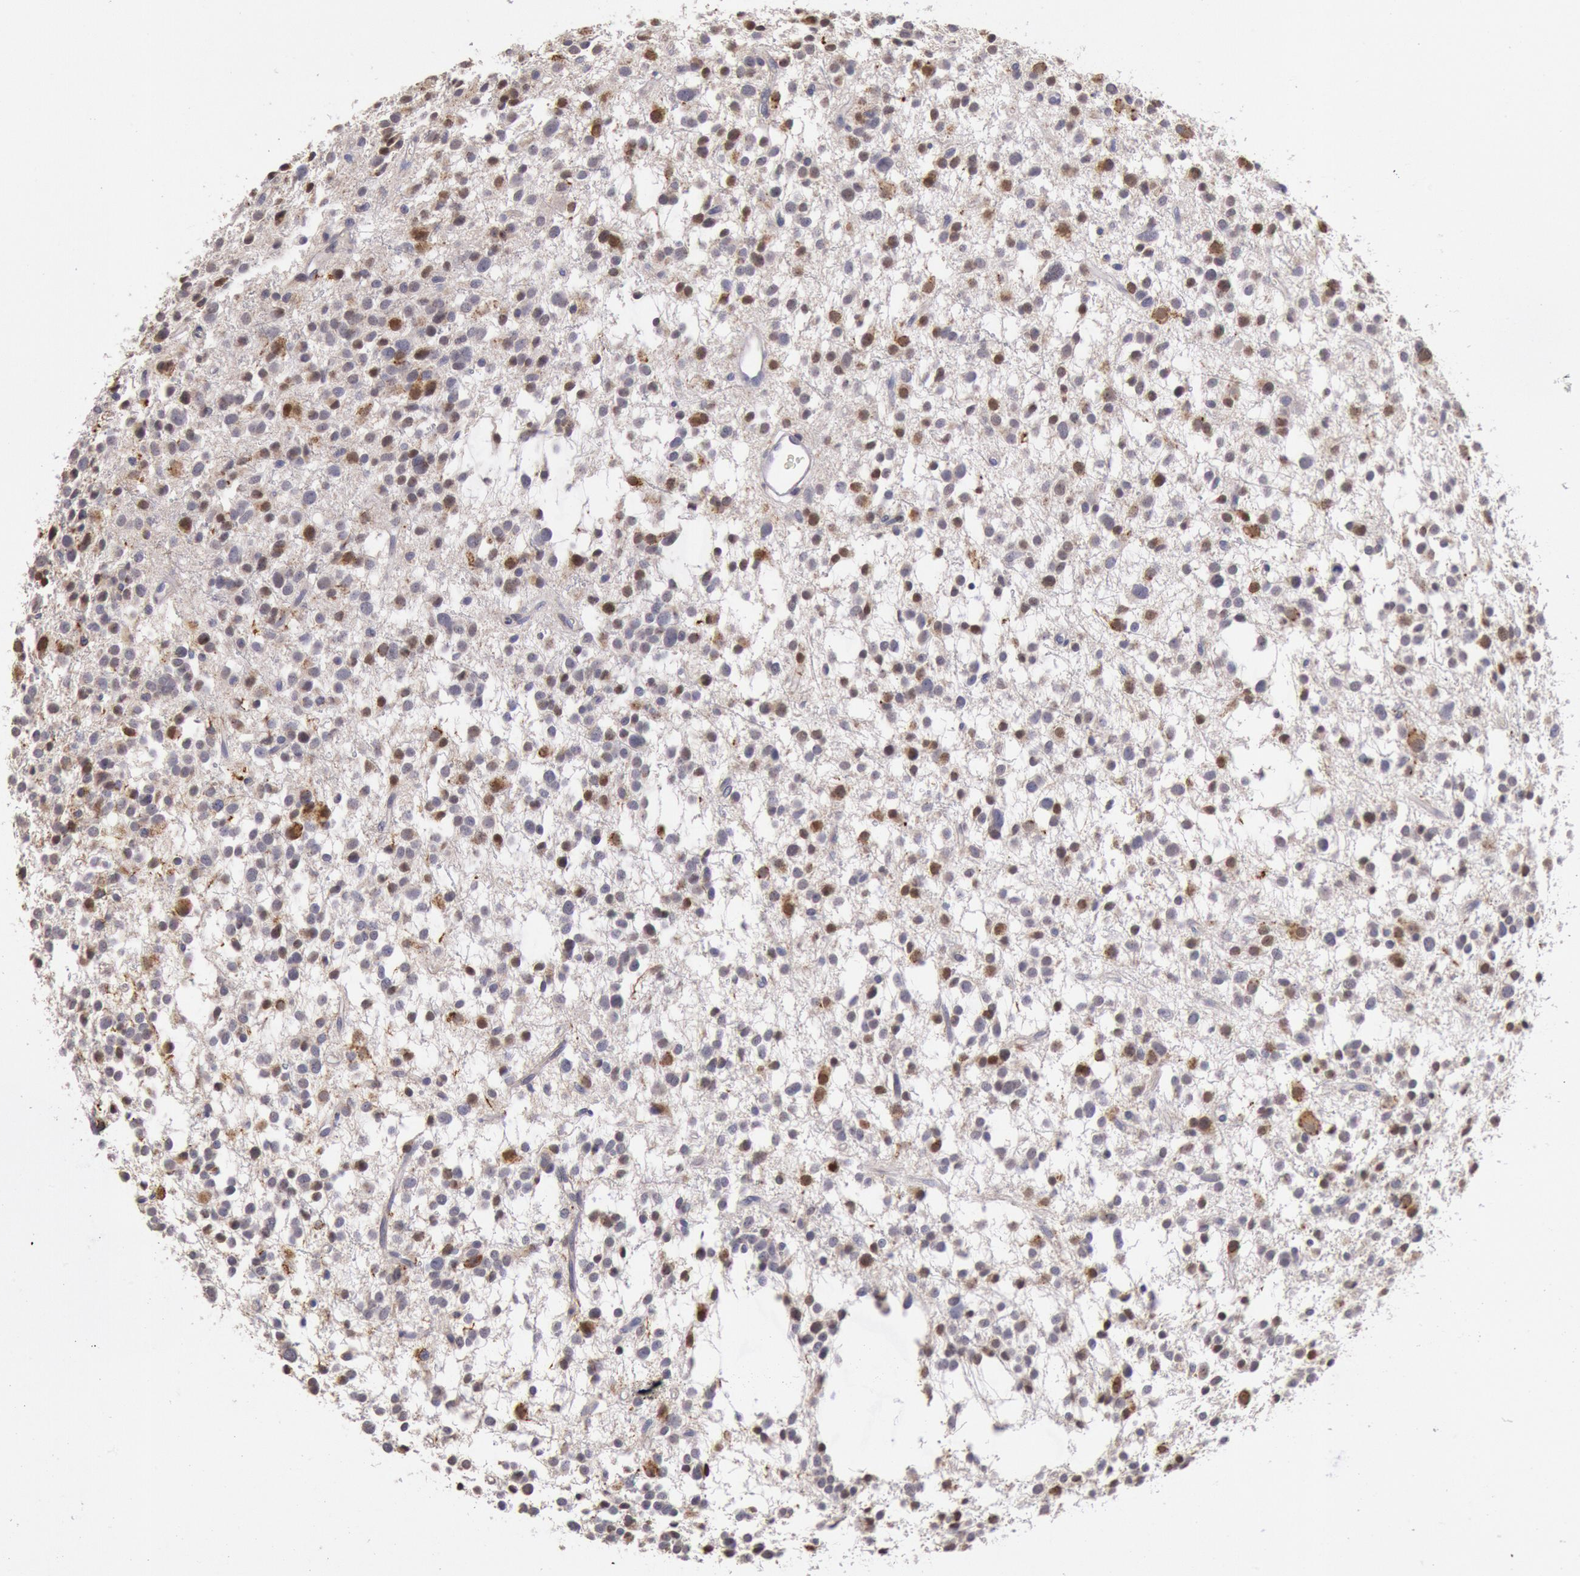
{"staining": {"intensity": "moderate", "quantity": "25%-75%", "location": "cytoplasmic/membranous,nuclear"}, "tissue": "glioma", "cell_type": "Tumor cells", "image_type": "cancer", "snomed": [{"axis": "morphology", "description": "Glioma, malignant, Low grade"}, {"axis": "topography", "description": "Brain"}], "caption": "Human malignant glioma (low-grade) stained with a brown dye demonstrates moderate cytoplasmic/membranous and nuclear positive positivity in about 25%-75% of tumor cells.", "gene": "GAL3ST1", "patient": {"sex": "female", "age": 36}}